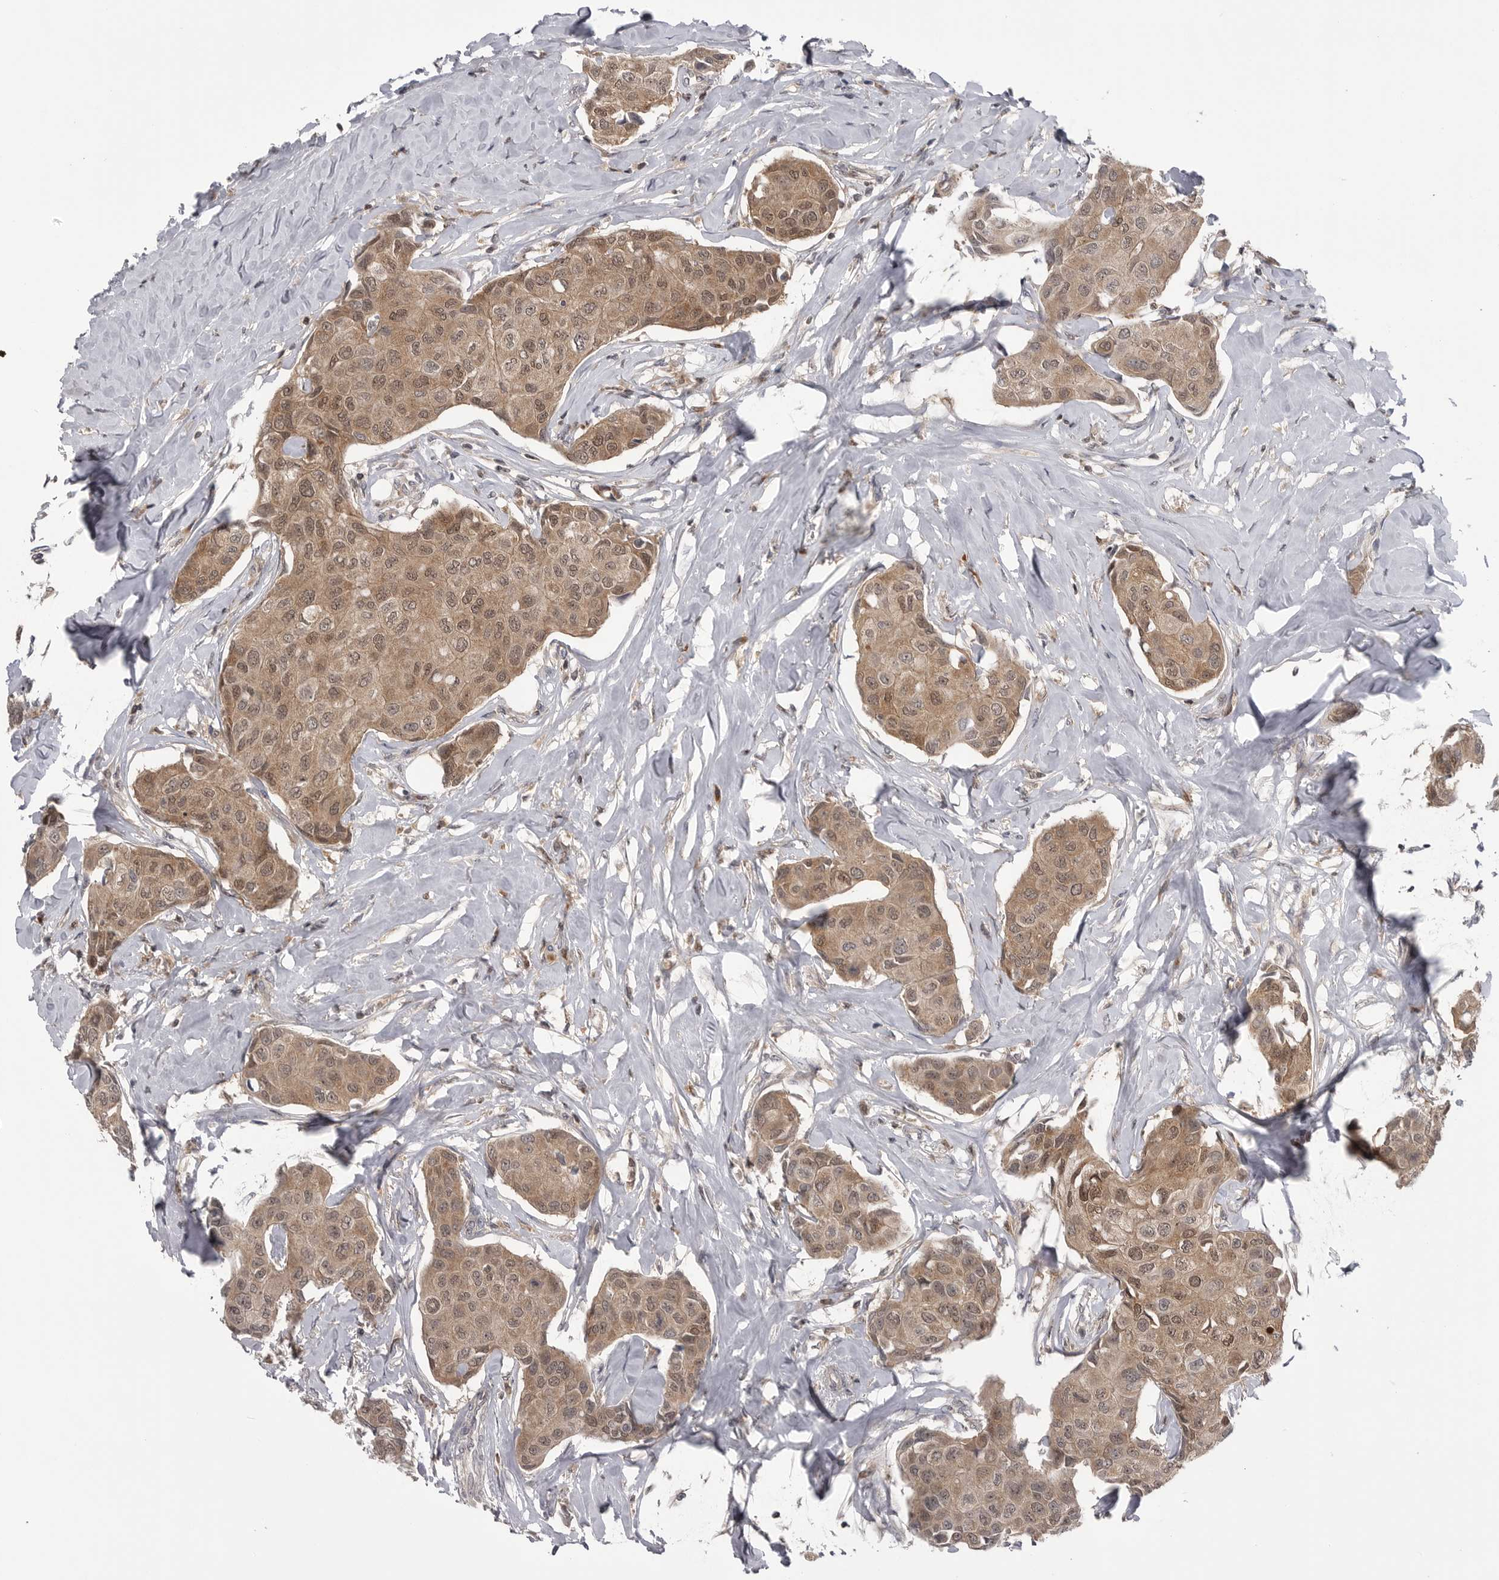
{"staining": {"intensity": "moderate", "quantity": ">75%", "location": "cytoplasmic/membranous,nuclear"}, "tissue": "breast cancer", "cell_type": "Tumor cells", "image_type": "cancer", "snomed": [{"axis": "morphology", "description": "Duct carcinoma"}, {"axis": "topography", "description": "Breast"}], "caption": "The histopathology image reveals a brown stain indicating the presence of a protein in the cytoplasmic/membranous and nuclear of tumor cells in breast cancer (invasive ductal carcinoma).", "gene": "MAPK13", "patient": {"sex": "female", "age": 80}}